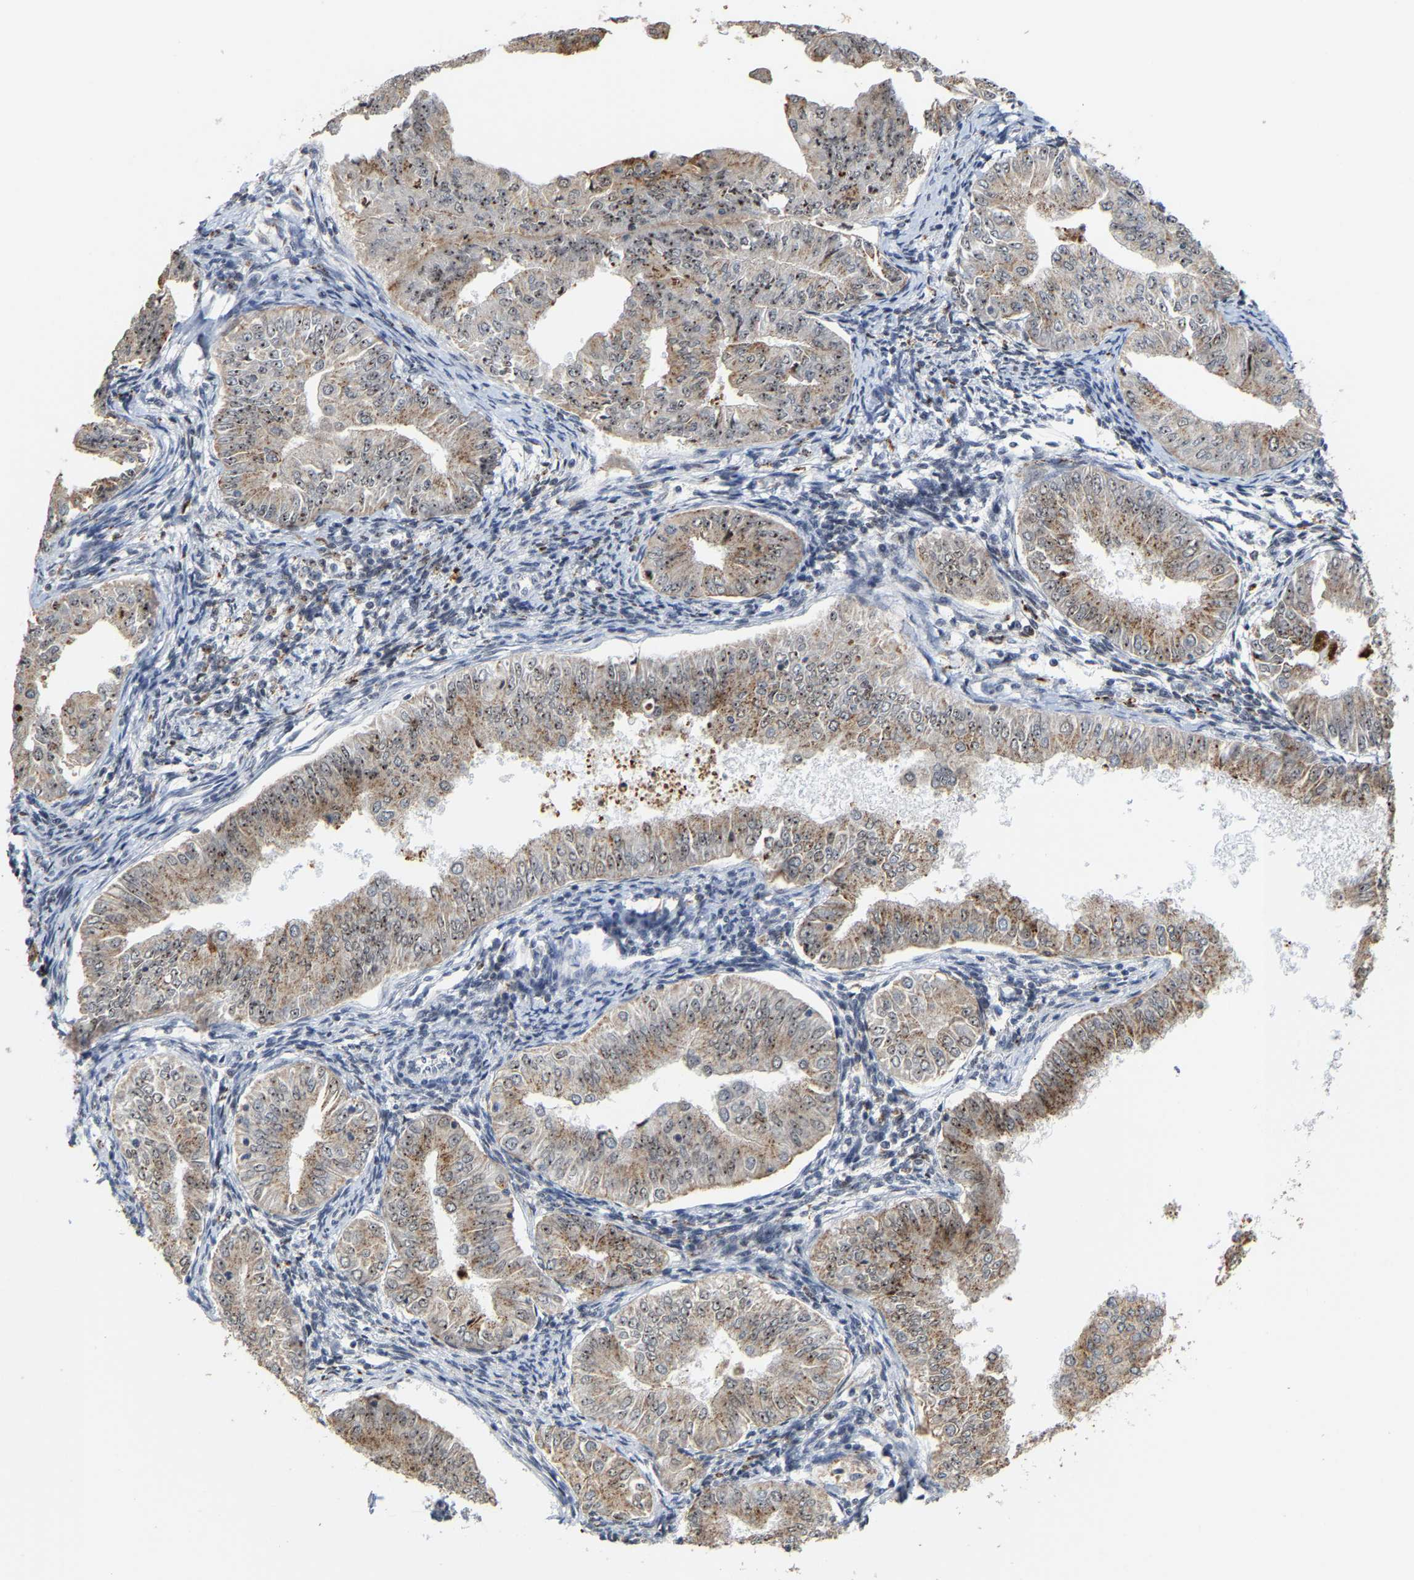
{"staining": {"intensity": "moderate", "quantity": "25%-75%", "location": "cytoplasmic/membranous,nuclear"}, "tissue": "endometrial cancer", "cell_type": "Tumor cells", "image_type": "cancer", "snomed": [{"axis": "morphology", "description": "Normal tissue, NOS"}, {"axis": "morphology", "description": "Adenocarcinoma, NOS"}, {"axis": "topography", "description": "Endometrium"}], "caption": "An immunohistochemistry micrograph of neoplastic tissue is shown. Protein staining in brown highlights moderate cytoplasmic/membranous and nuclear positivity in adenocarcinoma (endometrial) within tumor cells.", "gene": "NOP58", "patient": {"sex": "female", "age": 53}}